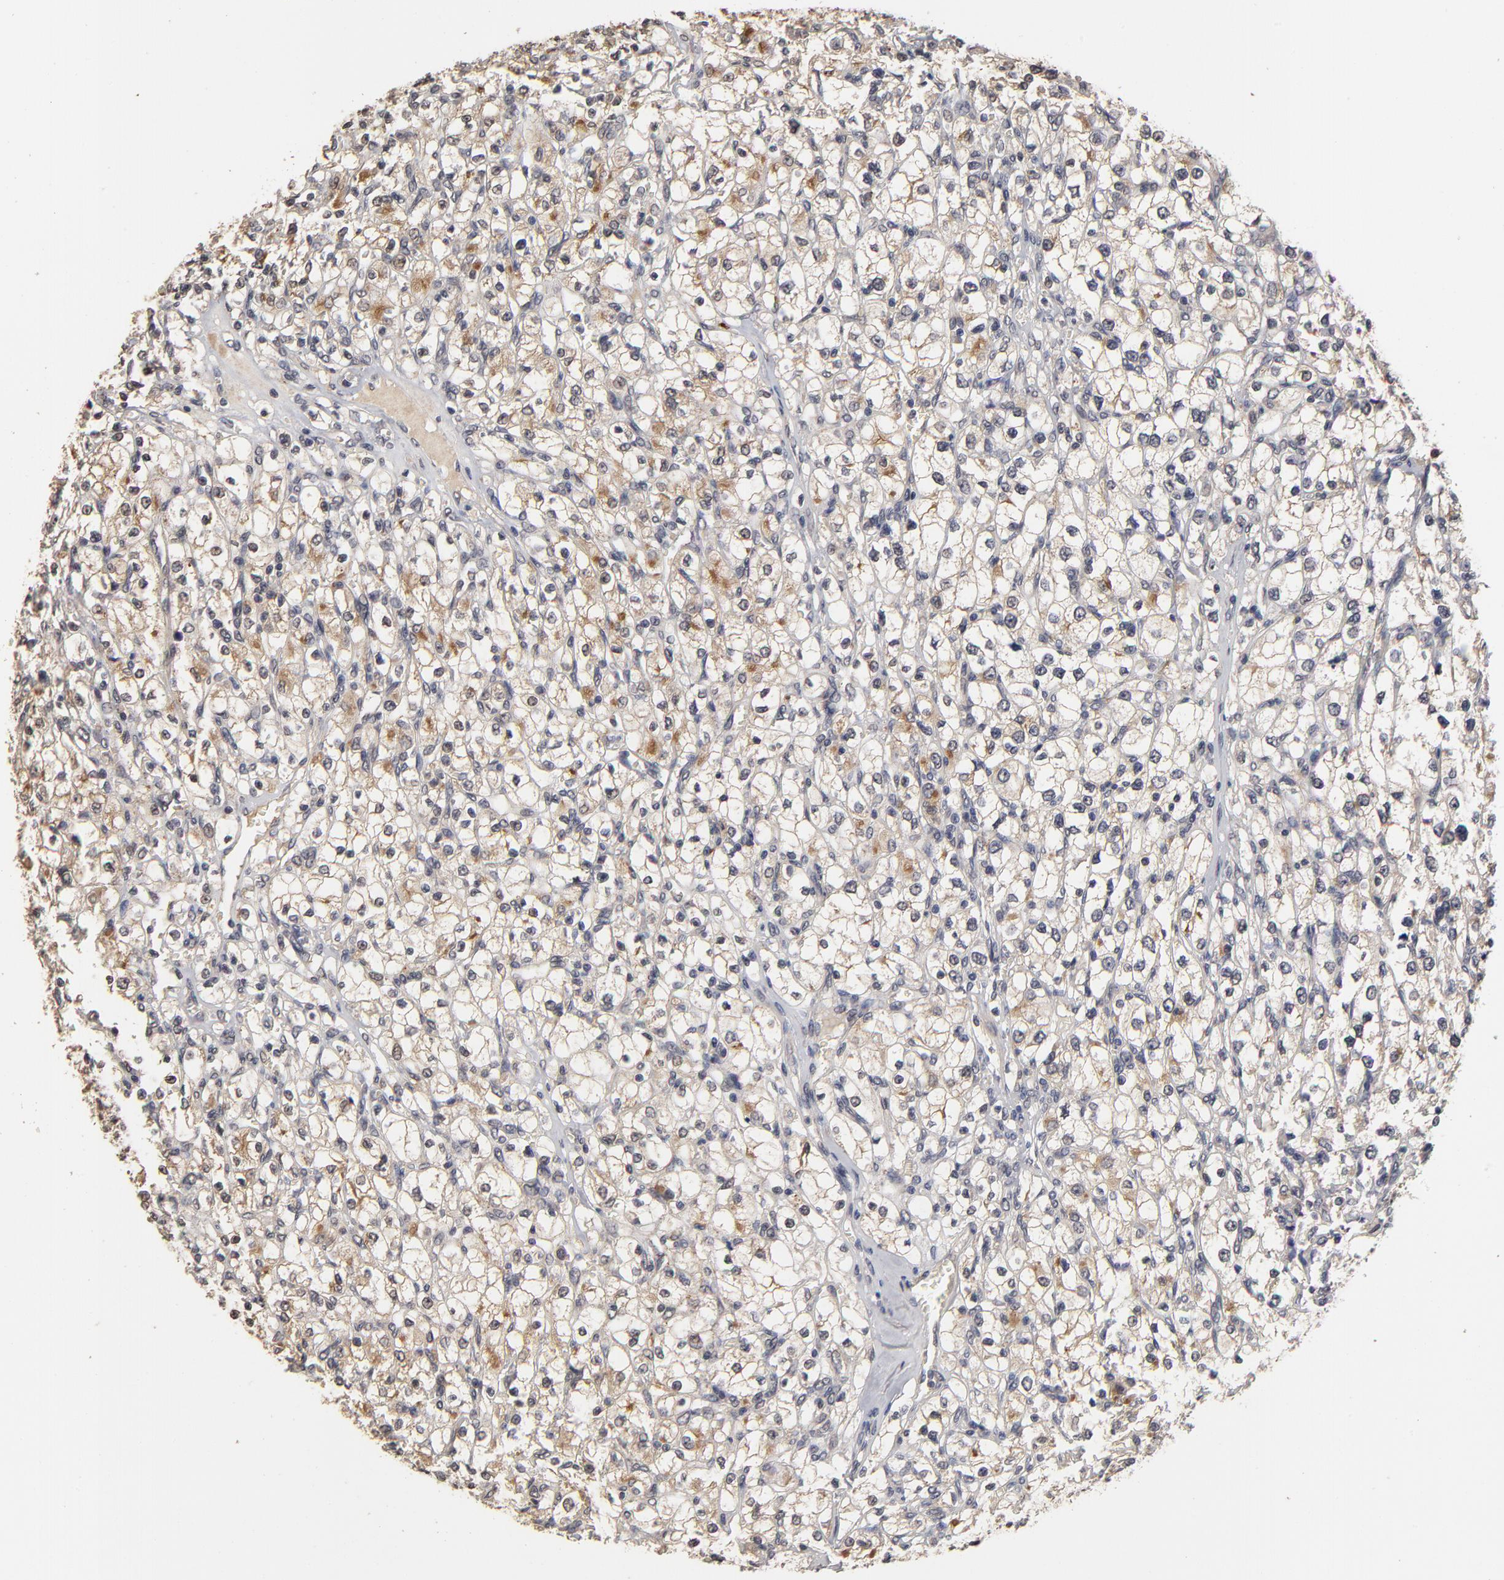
{"staining": {"intensity": "moderate", "quantity": "25%-75%", "location": "cytoplasmic/membranous"}, "tissue": "renal cancer", "cell_type": "Tumor cells", "image_type": "cancer", "snomed": [{"axis": "morphology", "description": "Adenocarcinoma, NOS"}, {"axis": "topography", "description": "Kidney"}], "caption": "Immunohistochemical staining of renal adenocarcinoma demonstrates moderate cytoplasmic/membranous protein expression in about 25%-75% of tumor cells.", "gene": "ASB8", "patient": {"sex": "female", "age": 62}}